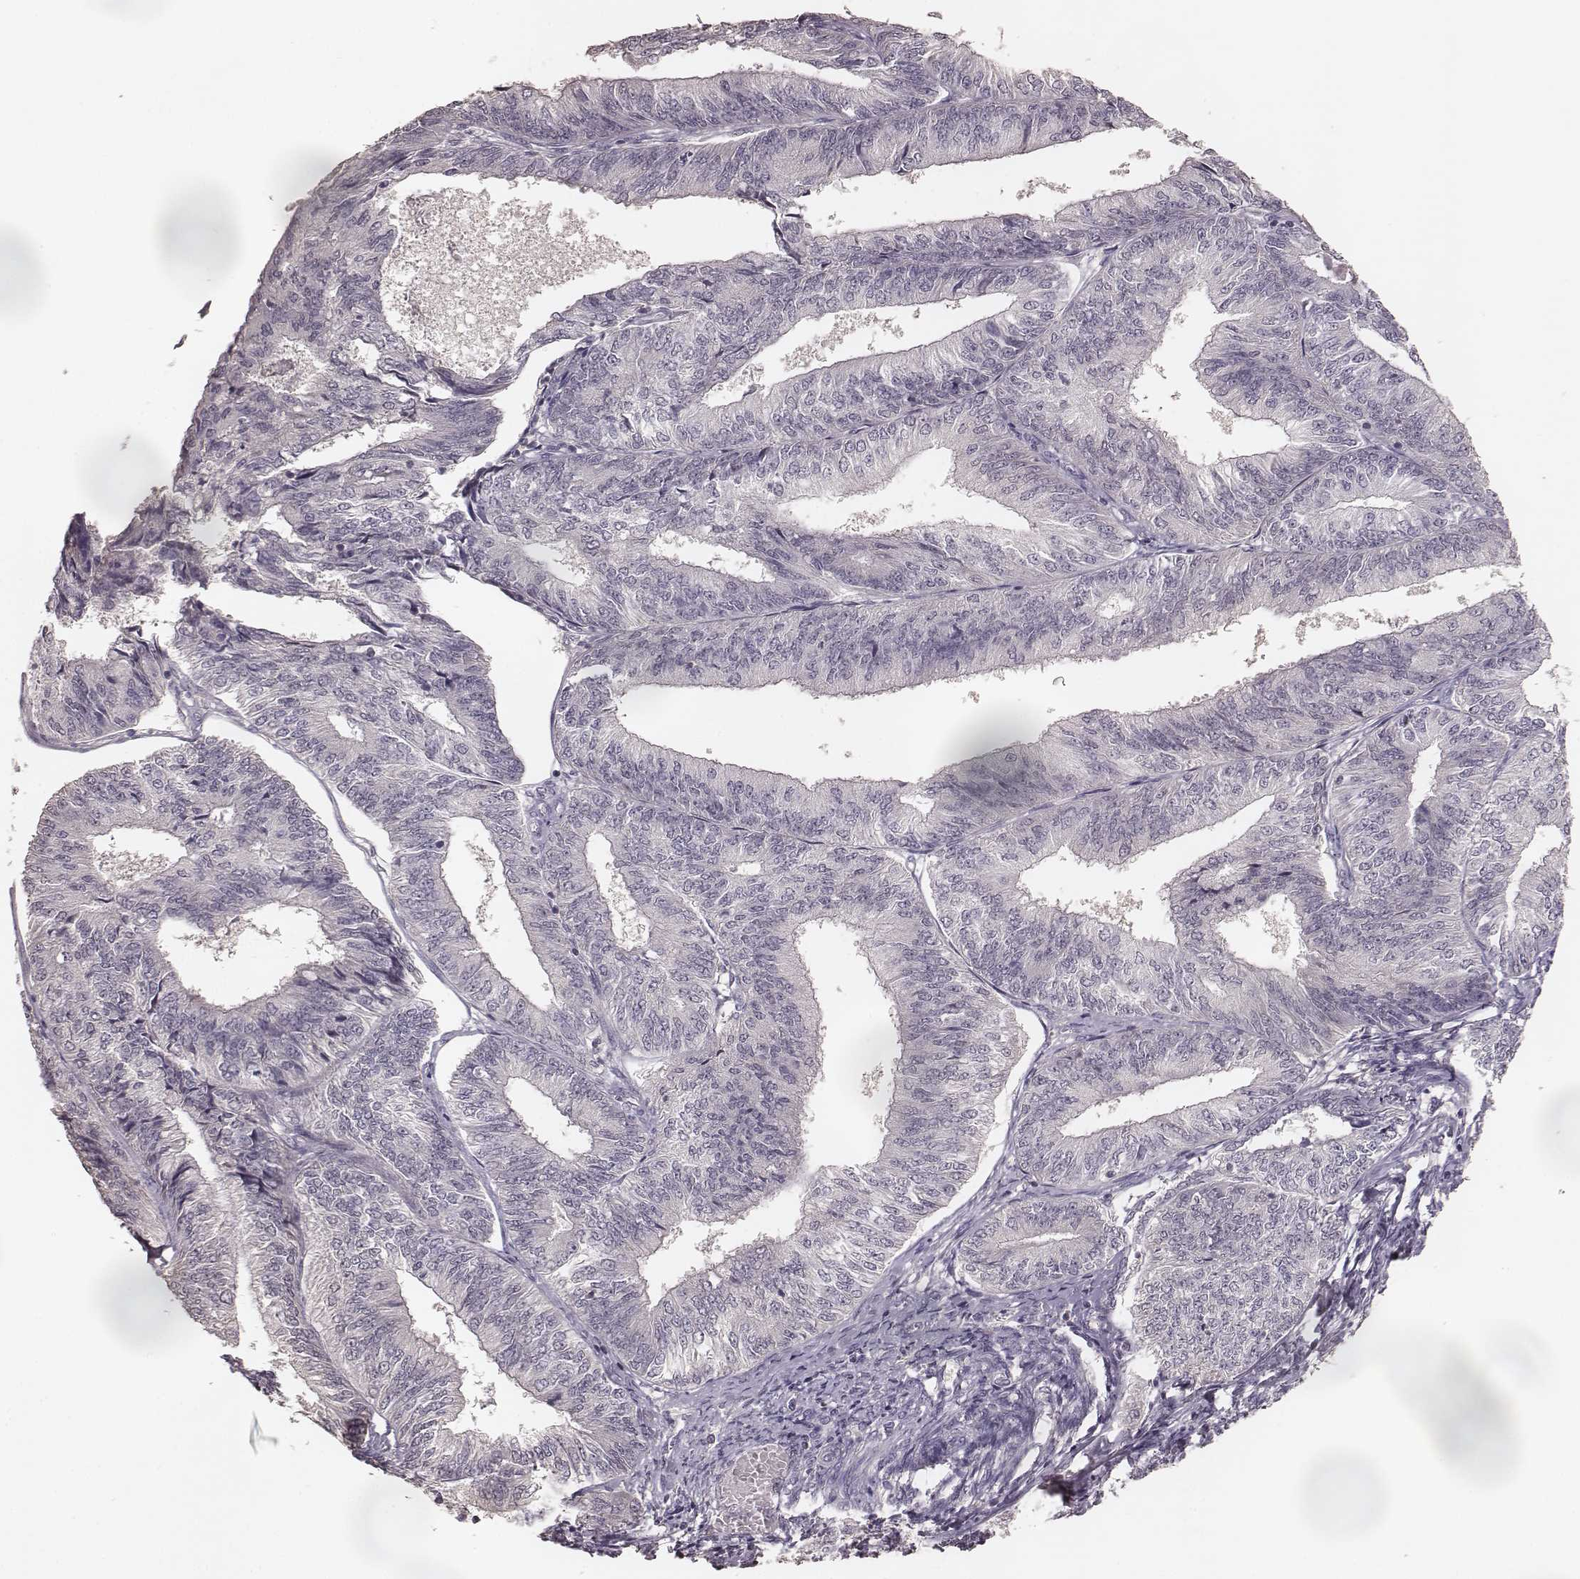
{"staining": {"intensity": "negative", "quantity": "none", "location": "none"}, "tissue": "endometrial cancer", "cell_type": "Tumor cells", "image_type": "cancer", "snomed": [{"axis": "morphology", "description": "Adenocarcinoma, NOS"}, {"axis": "topography", "description": "Endometrium"}], "caption": "High magnification brightfield microscopy of endometrial cancer (adenocarcinoma) stained with DAB (3,3'-diaminobenzidine) (brown) and counterstained with hematoxylin (blue): tumor cells show no significant staining. The staining was performed using DAB (3,3'-diaminobenzidine) to visualize the protein expression in brown, while the nuclei were stained in blue with hematoxylin (Magnification: 20x).", "gene": "LY6K", "patient": {"sex": "female", "age": 58}}